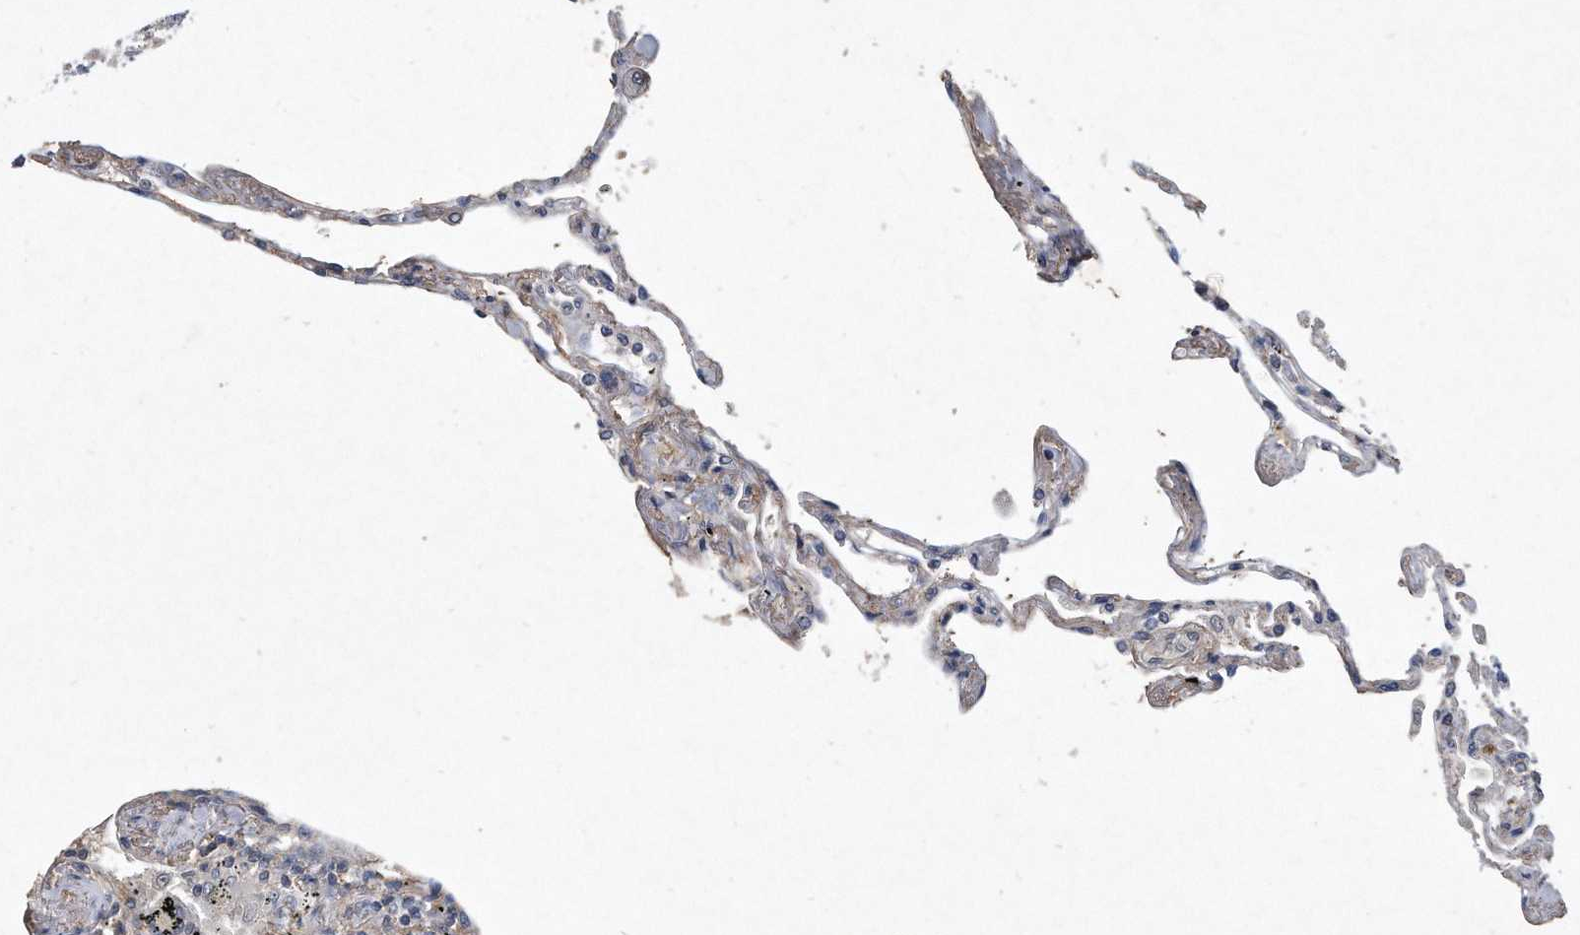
{"staining": {"intensity": "negative", "quantity": "none", "location": "none"}, "tissue": "lung", "cell_type": "Alveolar cells", "image_type": "normal", "snomed": [{"axis": "morphology", "description": "Normal tissue, NOS"}, {"axis": "topography", "description": "Lung"}], "caption": "Immunohistochemistry (IHC) image of benign lung: human lung stained with DAB (3,3'-diaminobenzidine) displays no significant protein expression in alveolar cells.", "gene": "PGBD2", "patient": {"sex": "female", "age": 67}}